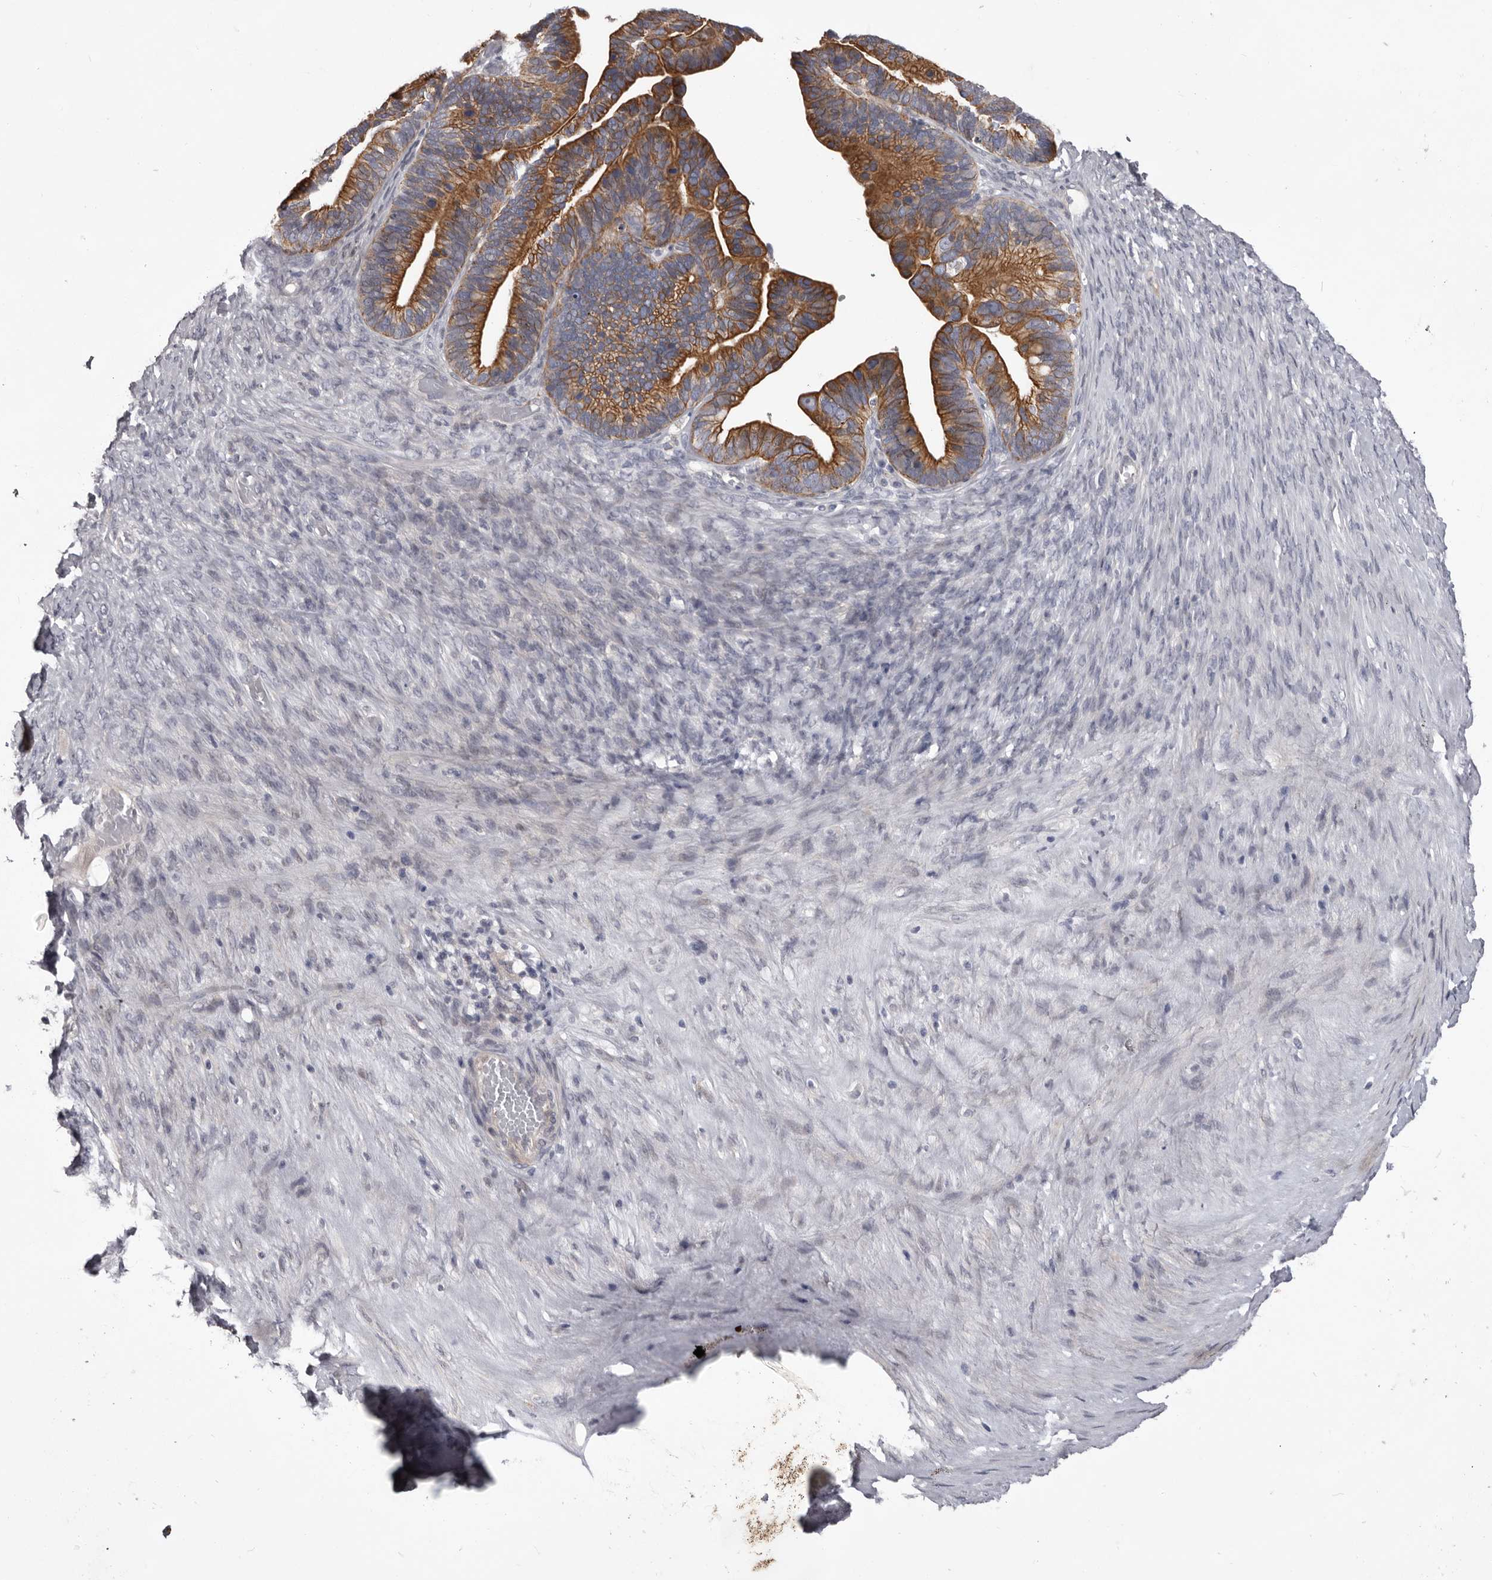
{"staining": {"intensity": "strong", "quantity": ">75%", "location": "cytoplasmic/membranous"}, "tissue": "ovarian cancer", "cell_type": "Tumor cells", "image_type": "cancer", "snomed": [{"axis": "morphology", "description": "Cystadenocarcinoma, serous, NOS"}, {"axis": "topography", "description": "Ovary"}], "caption": "Immunohistochemical staining of serous cystadenocarcinoma (ovarian) displays high levels of strong cytoplasmic/membranous expression in approximately >75% of tumor cells.", "gene": "LPAR6", "patient": {"sex": "female", "age": 56}}